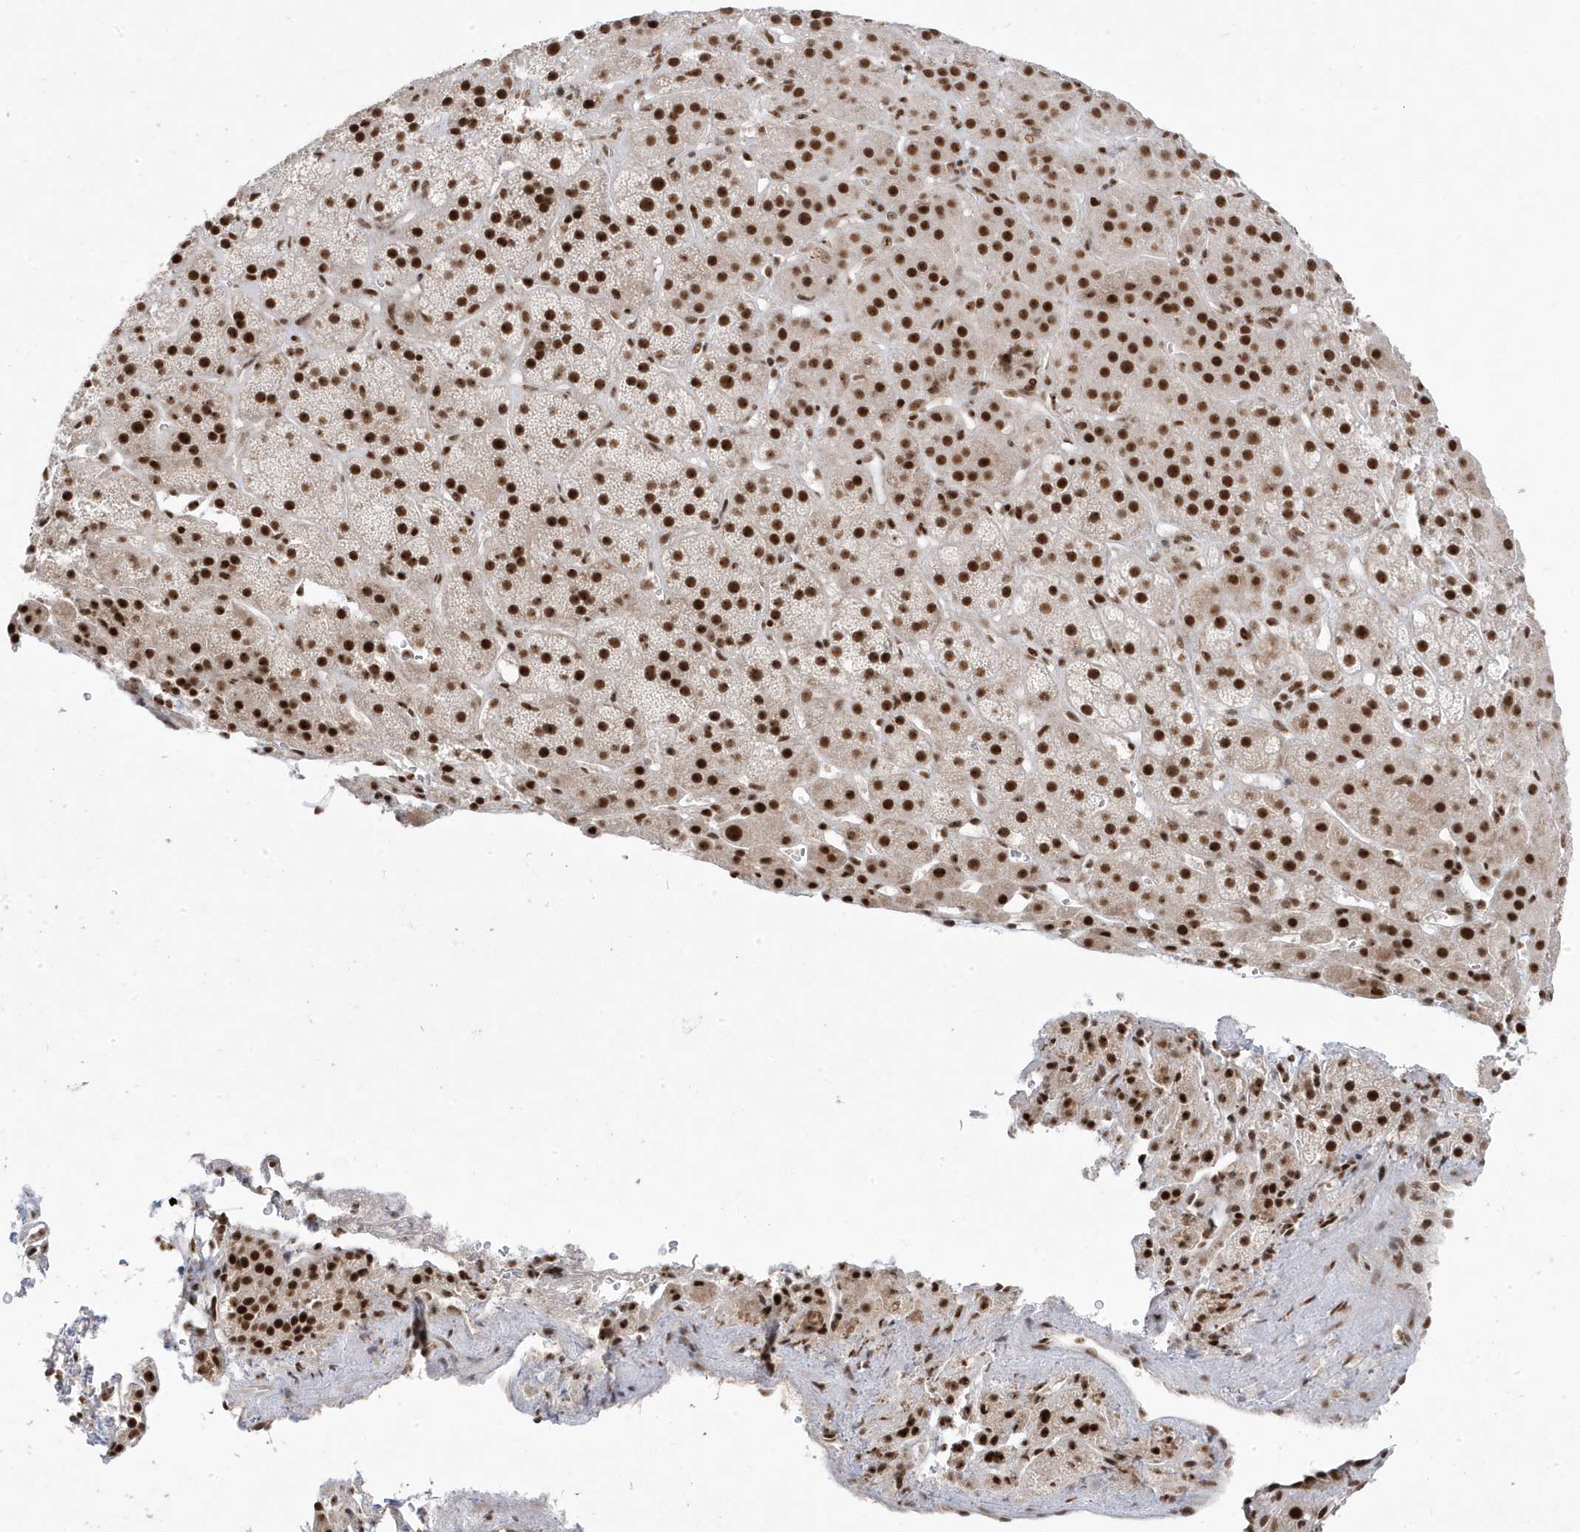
{"staining": {"intensity": "strong", "quantity": ">75%", "location": "nuclear"}, "tissue": "adrenal gland", "cell_type": "Glandular cells", "image_type": "normal", "snomed": [{"axis": "morphology", "description": "Normal tissue, NOS"}, {"axis": "topography", "description": "Adrenal gland"}], "caption": "Strong nuclear positivity for a protein is appreciated in approximately >75% of glandular cells of normal adrenal gland using IHC.", "gene": "MTREX", "patient": {"sex": "female", "age": 57}}